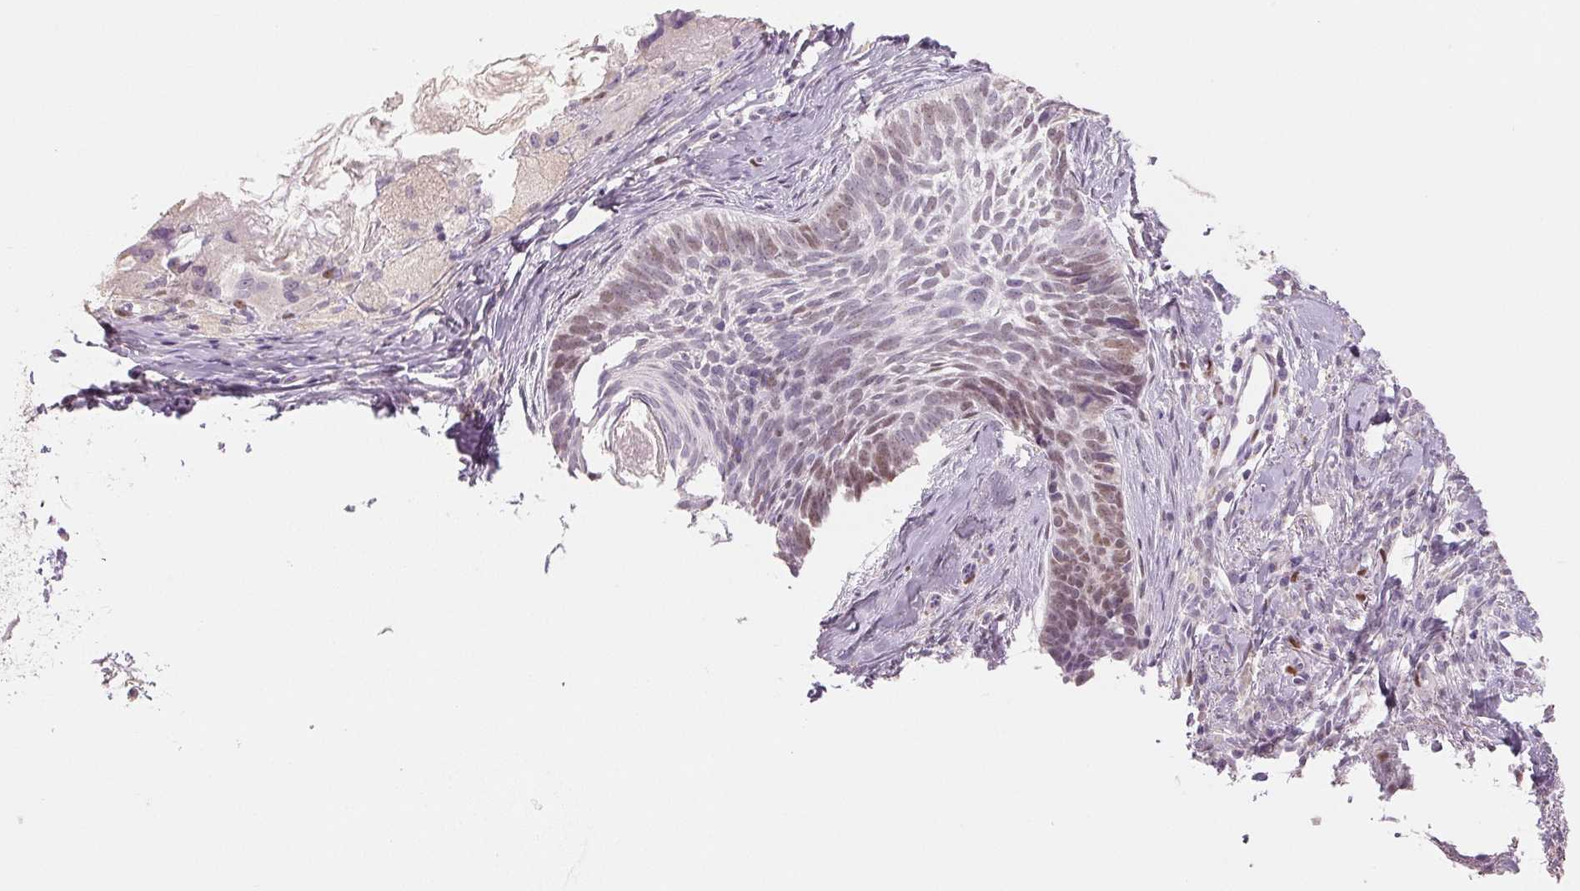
{"staining": {"intensity": "weak", "quantity": "<25%", "location": "nuclear"}, "tissue": "skin cancer", "cell_type": "Tumor cells", "image_type": "cancer", "snomed": [{"axis": "morphology", "description": "Basal cell carcinoma"}, {"axis": "topography", "description": "Skin"}], "caption": "The photomicrograph reveals no staining of tumor cells in skin cancer (basal cell carcinoma).", "gene": "SMARCD3", "patient": {"sex": "female", "age": 74}}